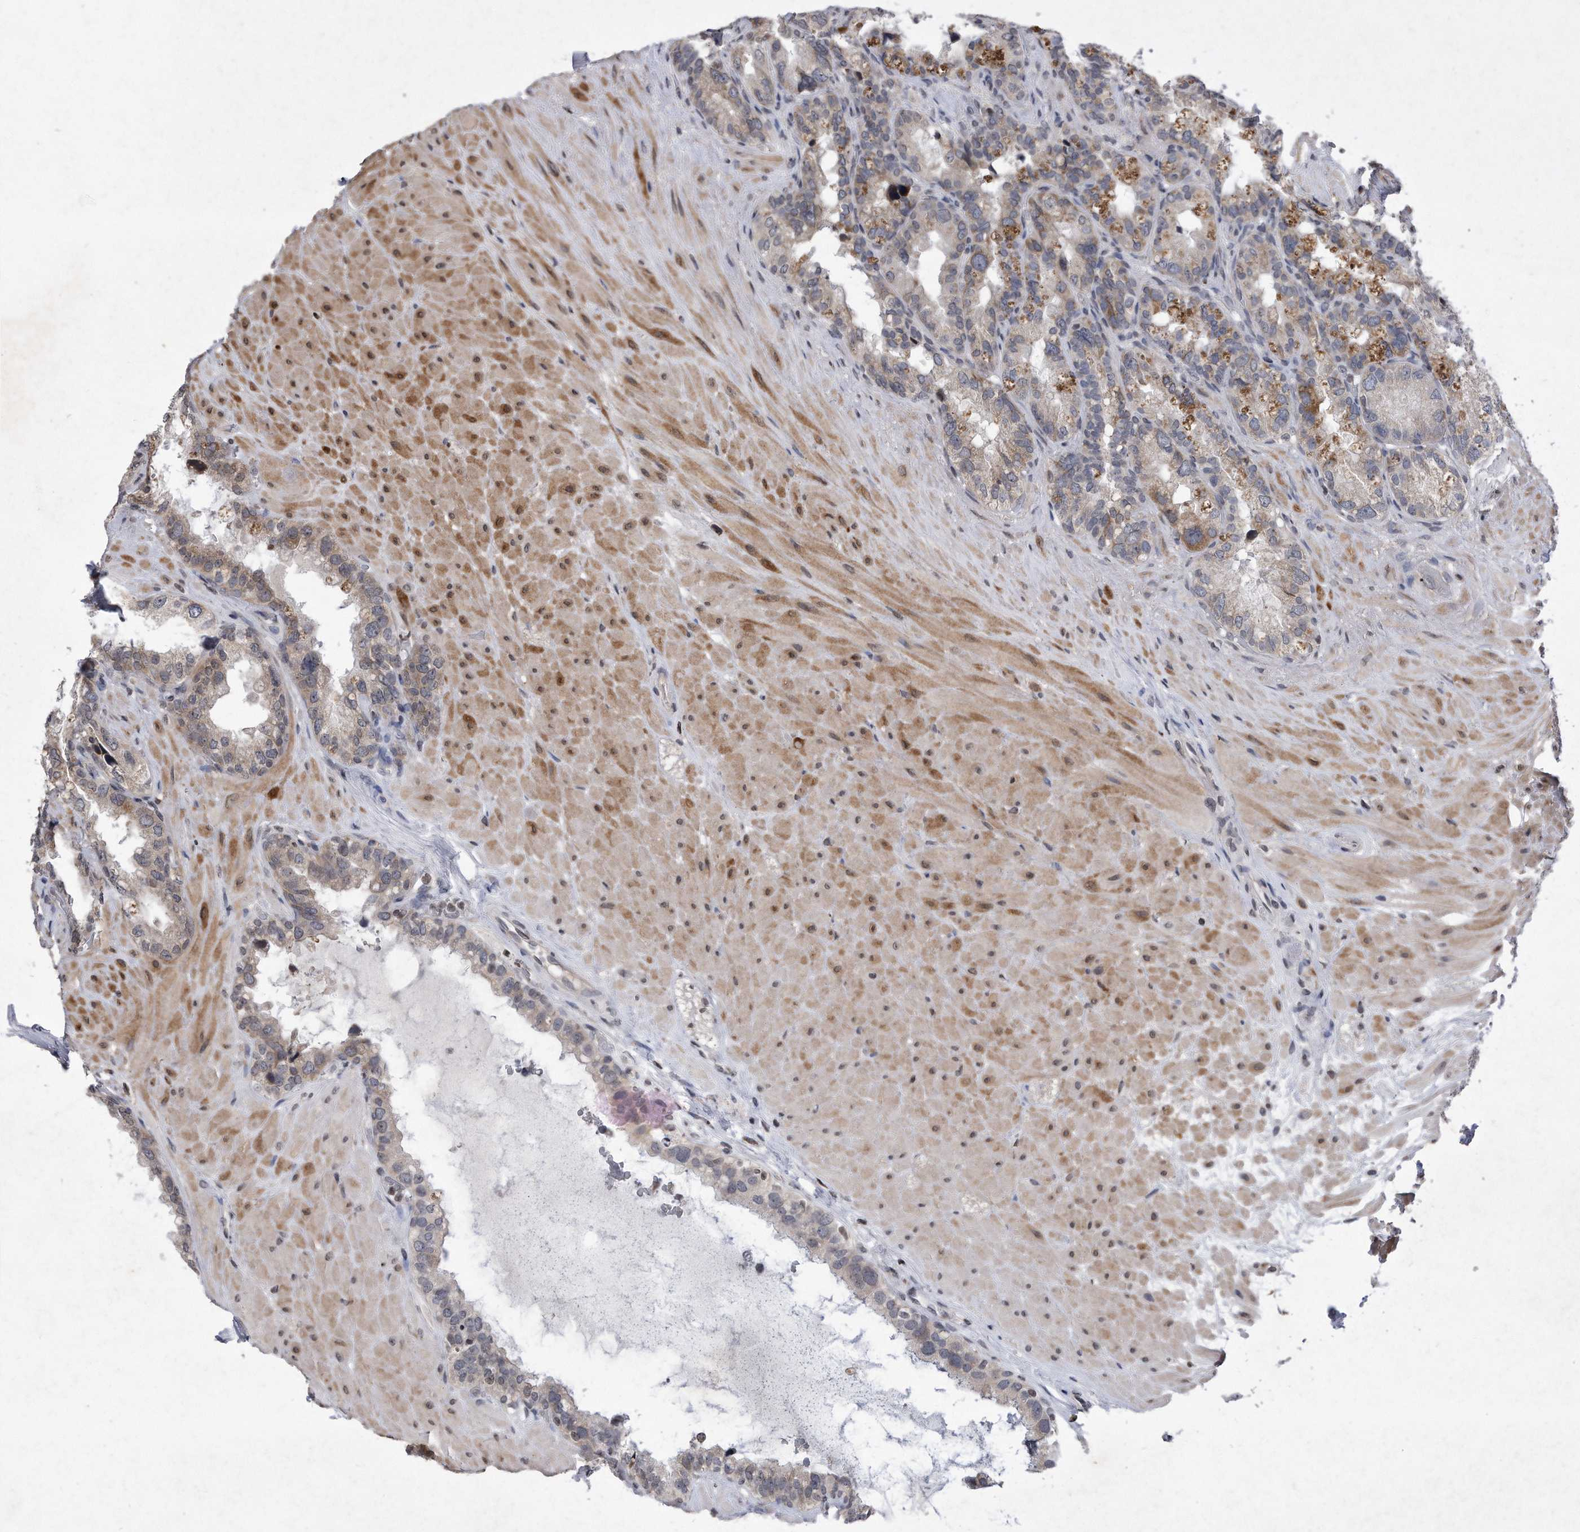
{"staining": {"intensity": "moderate", "quantity": "<25%", "location": "cytoplasmic/membranous"}, "tissue": "seminal vesicle", "cell_type": "Glandular cells", "image_type": "normal", "snomed": [{"axis": "morphology", "description": "Normal tissue, NOS"}, {"axis": "topography", "description": "Seminal veicle"}], "caption": "Immunohistochemical staining of unremarkable seminal vesicle displays low levels of moderate cytoplasmic/membranous staining in about <25% of glandular cells.", "gene": "DAB1", "patient": {"sex": "male", "age": 80}}